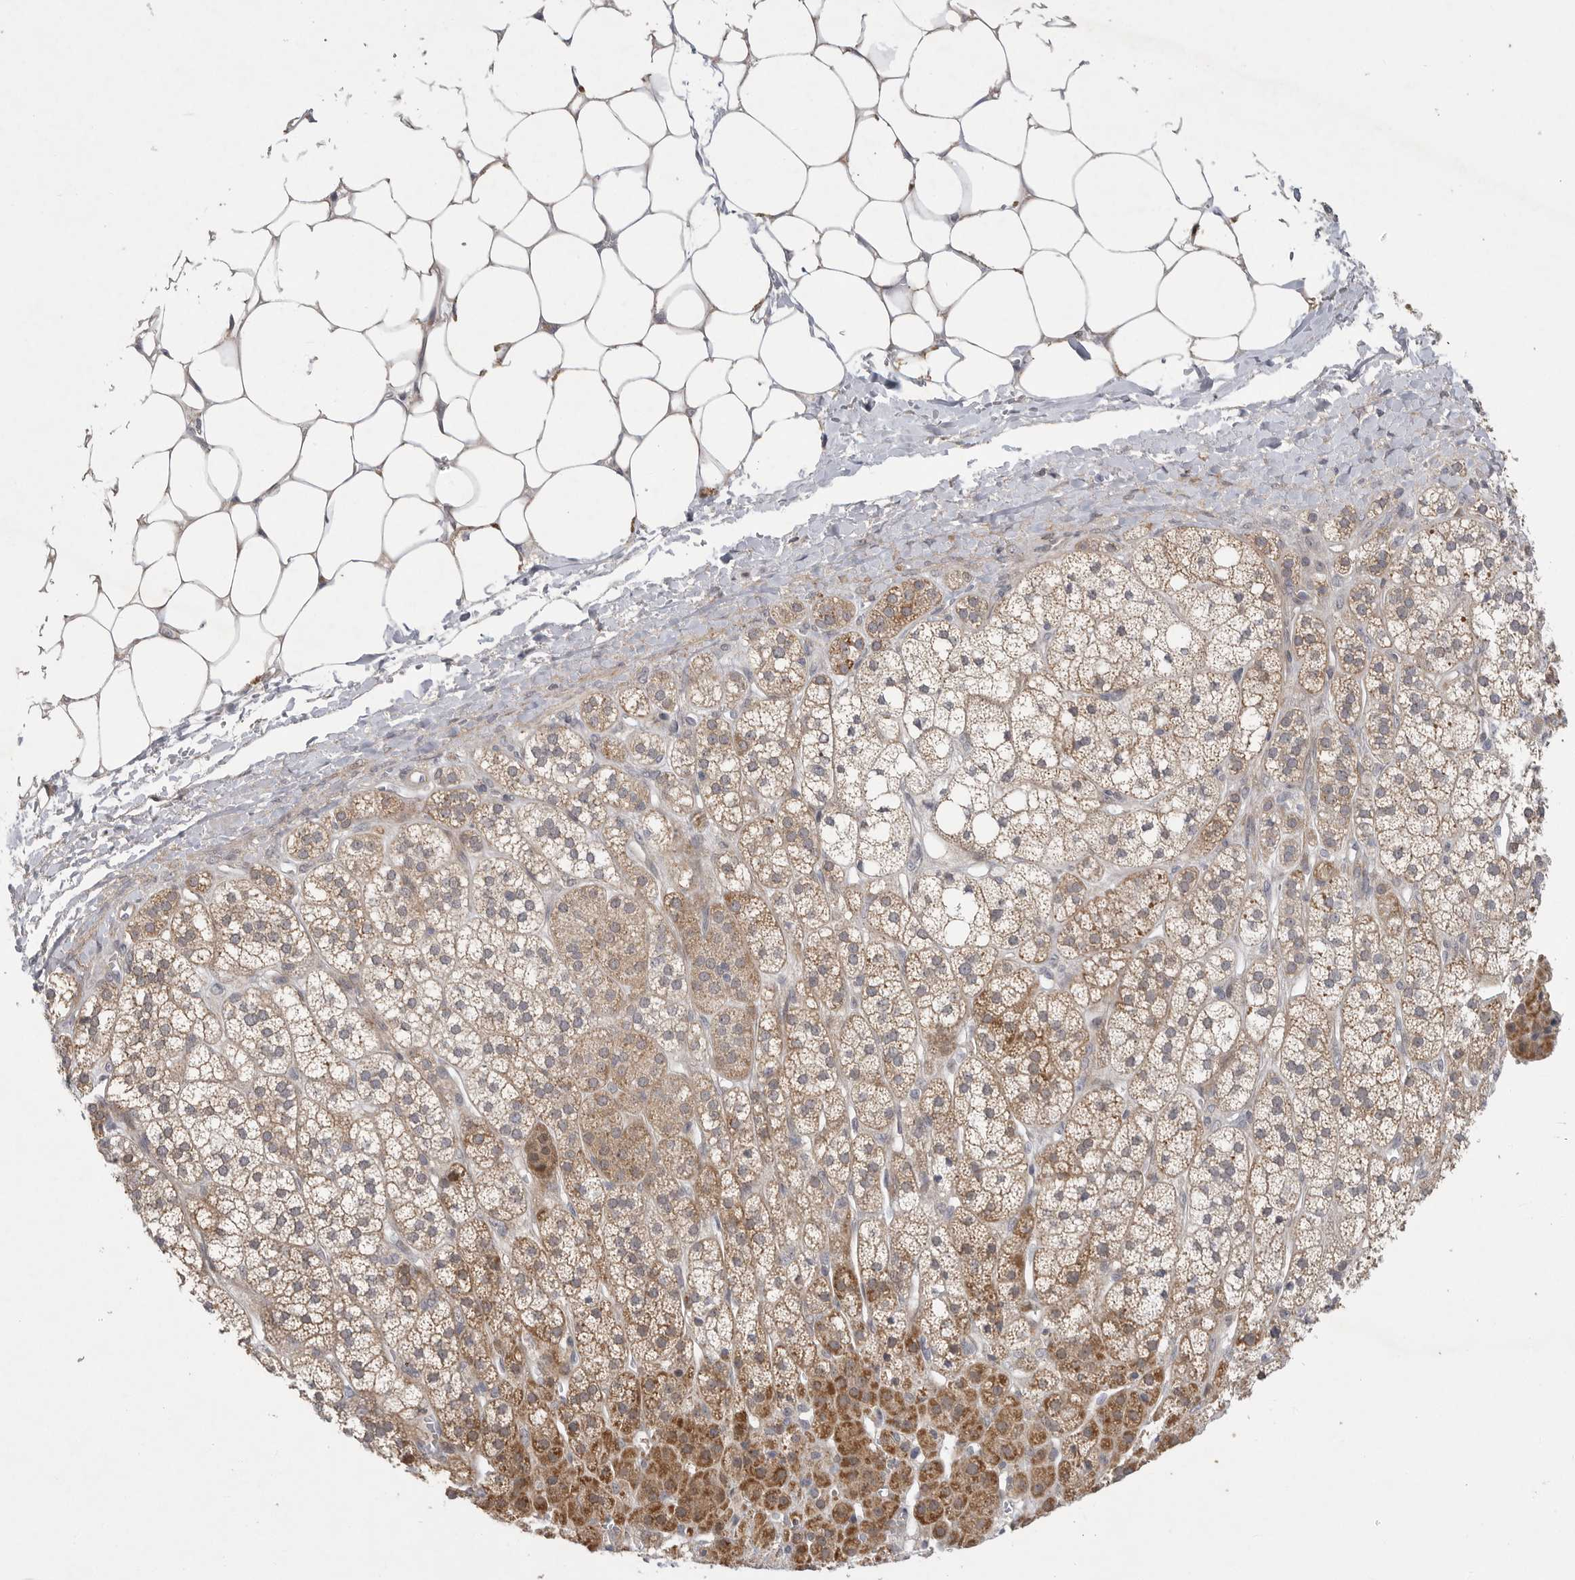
{"staining": {"intensity": "moderate", "quantity": ">75%", "location": "cytoplasmic/membranous"}, "tissue": "adrenal gland", "cell_type": "Glandular cells", "image_type": "normal", "snomed": [{"axis": "morphology", "description": "Normal tissue, NOS"}, {"axis": "topography", "description": "Adrenal gland"}], "caption": "IHC (DAB (3,3'-diaminobenzidine)) staining of unremarkable adrenal gland exhibits moderate cytoplasmic/membranous protein staining in approximately >75% of glandular cells.", "gene": "FBXO43", "patient": {"sex": "male", "age": 56}}